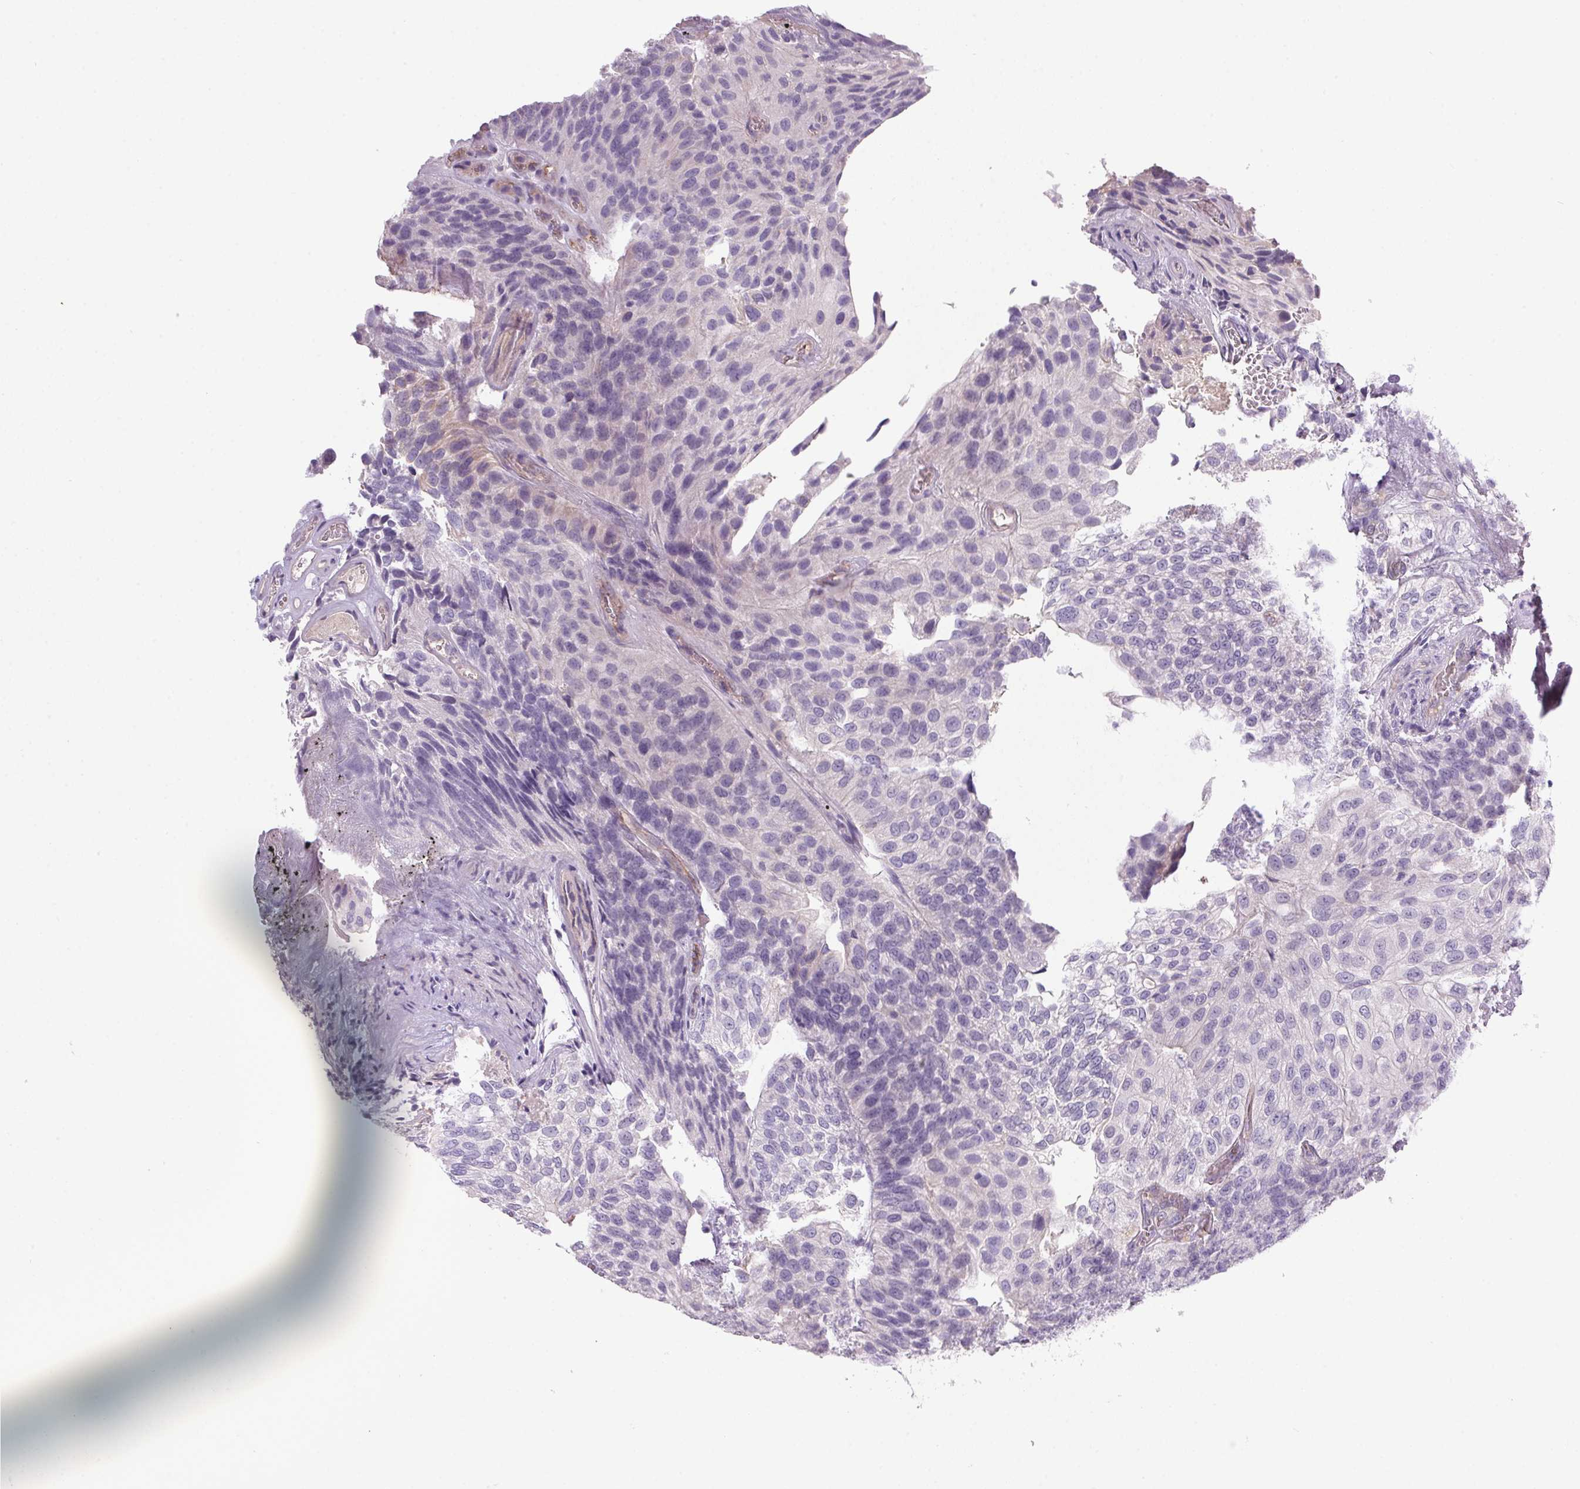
{"staining": {"intensity": "negative", "quantity": "none", "location": "none"}, "tissue": "urothelial cancer", "cell_type": "Tumor cells", "image_type": "cancer", "snomed": [{"axis": "morphology", "description": "Urothelial carcinoma, NOS"}, {"axis": "topography", "description": "Urinary bladder"}], "caption": "Tumor cells are negative for brown protein staining in urothelial cancer.", "gene": "APOC4", "patient": {"sex": "male", "age": 87}}